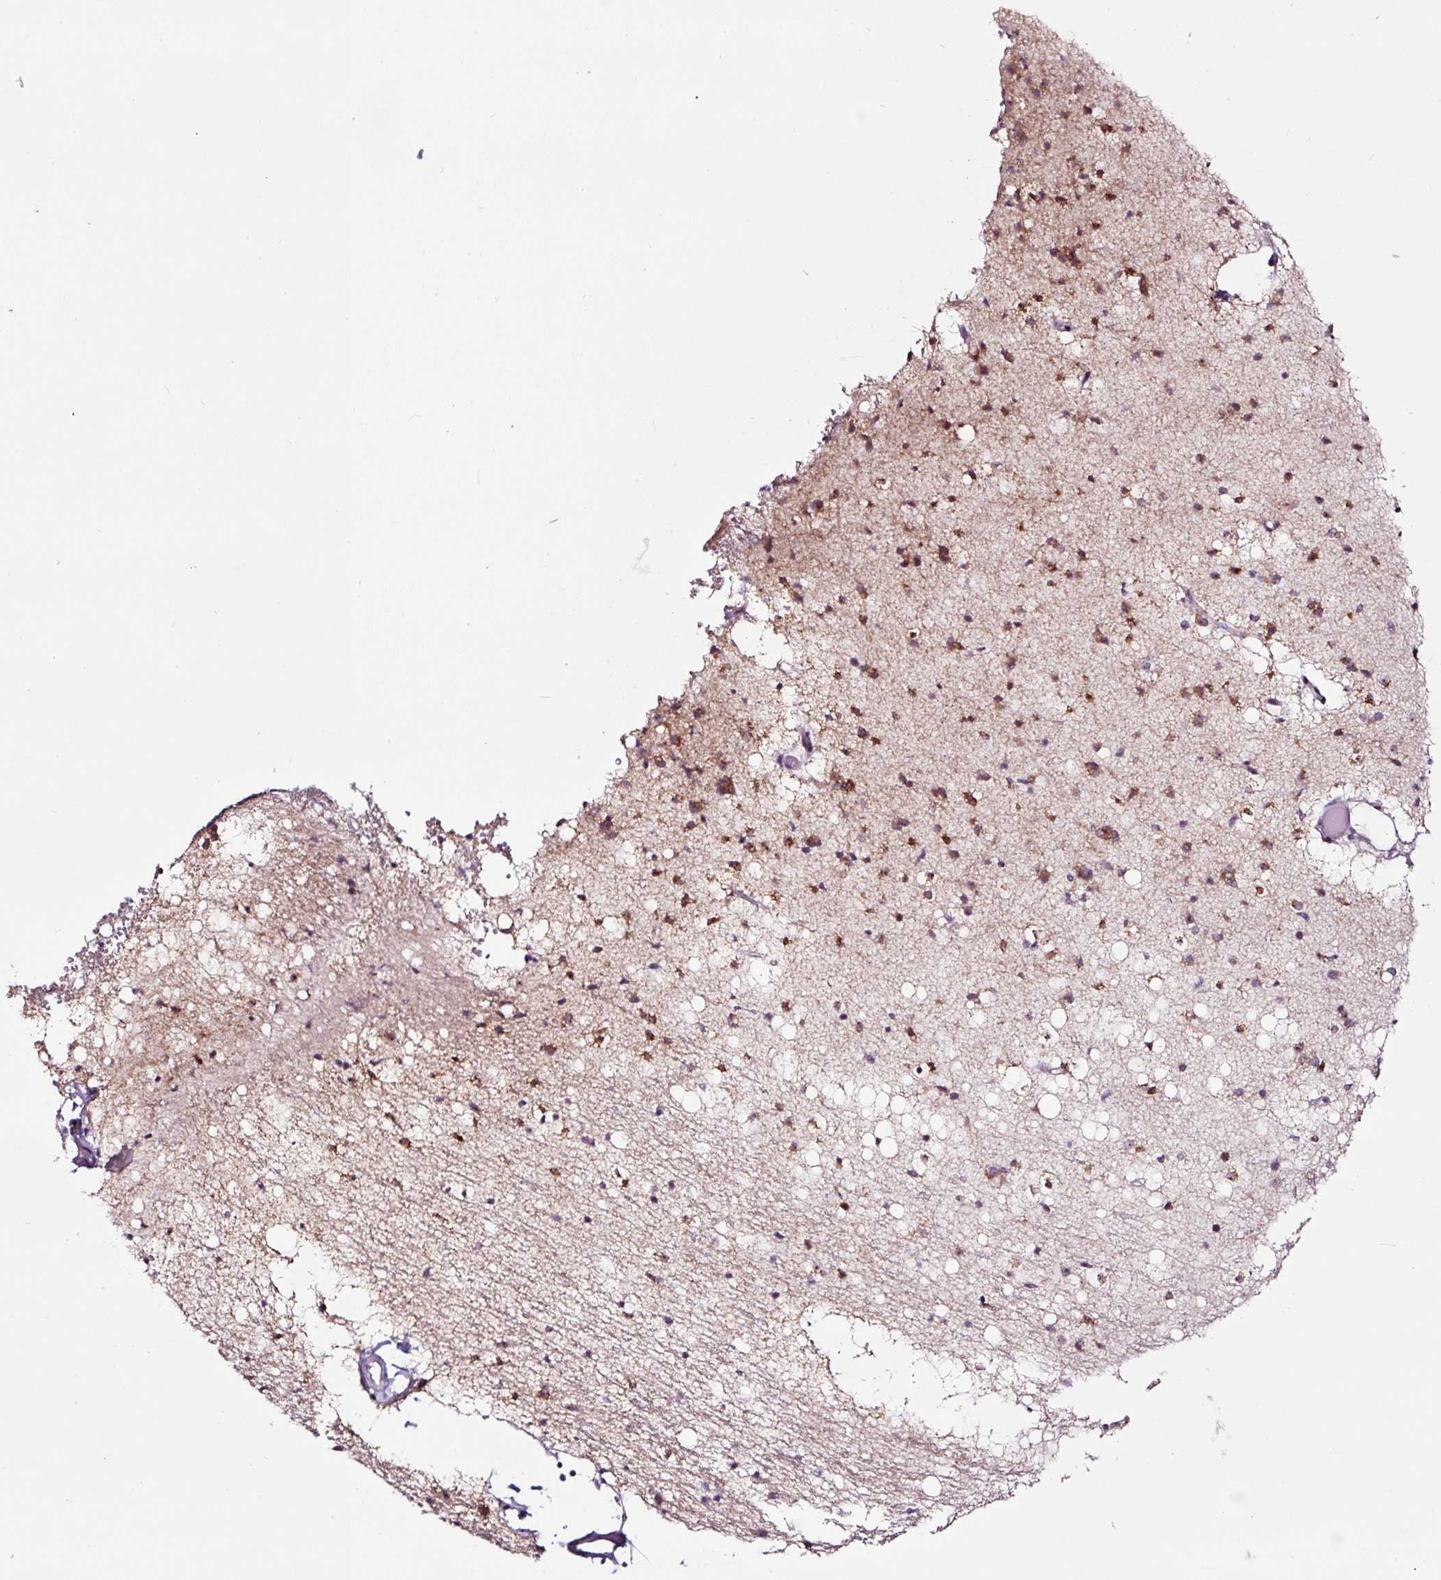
{"staining": {"intensity": "moderate", "quantity": ">75%", "location": "nuclear"}, "tissue": "caudate", "cell_type": "Glial cells", "image_type": "normal", "snomed": [{"axis": "morphology", "description": "Normal tissue, NOS"}, {"axis": "topography", "description": "Lateral ventricle wall"}], "caption": "DAB (3,3'-diaminobenzidine) immunohistochemical staining of unremarkable human caudate exhibits moderate nuclear protein expression in approximately >75% of glial cells. The staining was performed using DAB, with brown indicating positive protein expression. Nuclei are stained blue with hematoxylin.", "gene": "NOM1", "patient": {"sex": "male", "age": 37}}